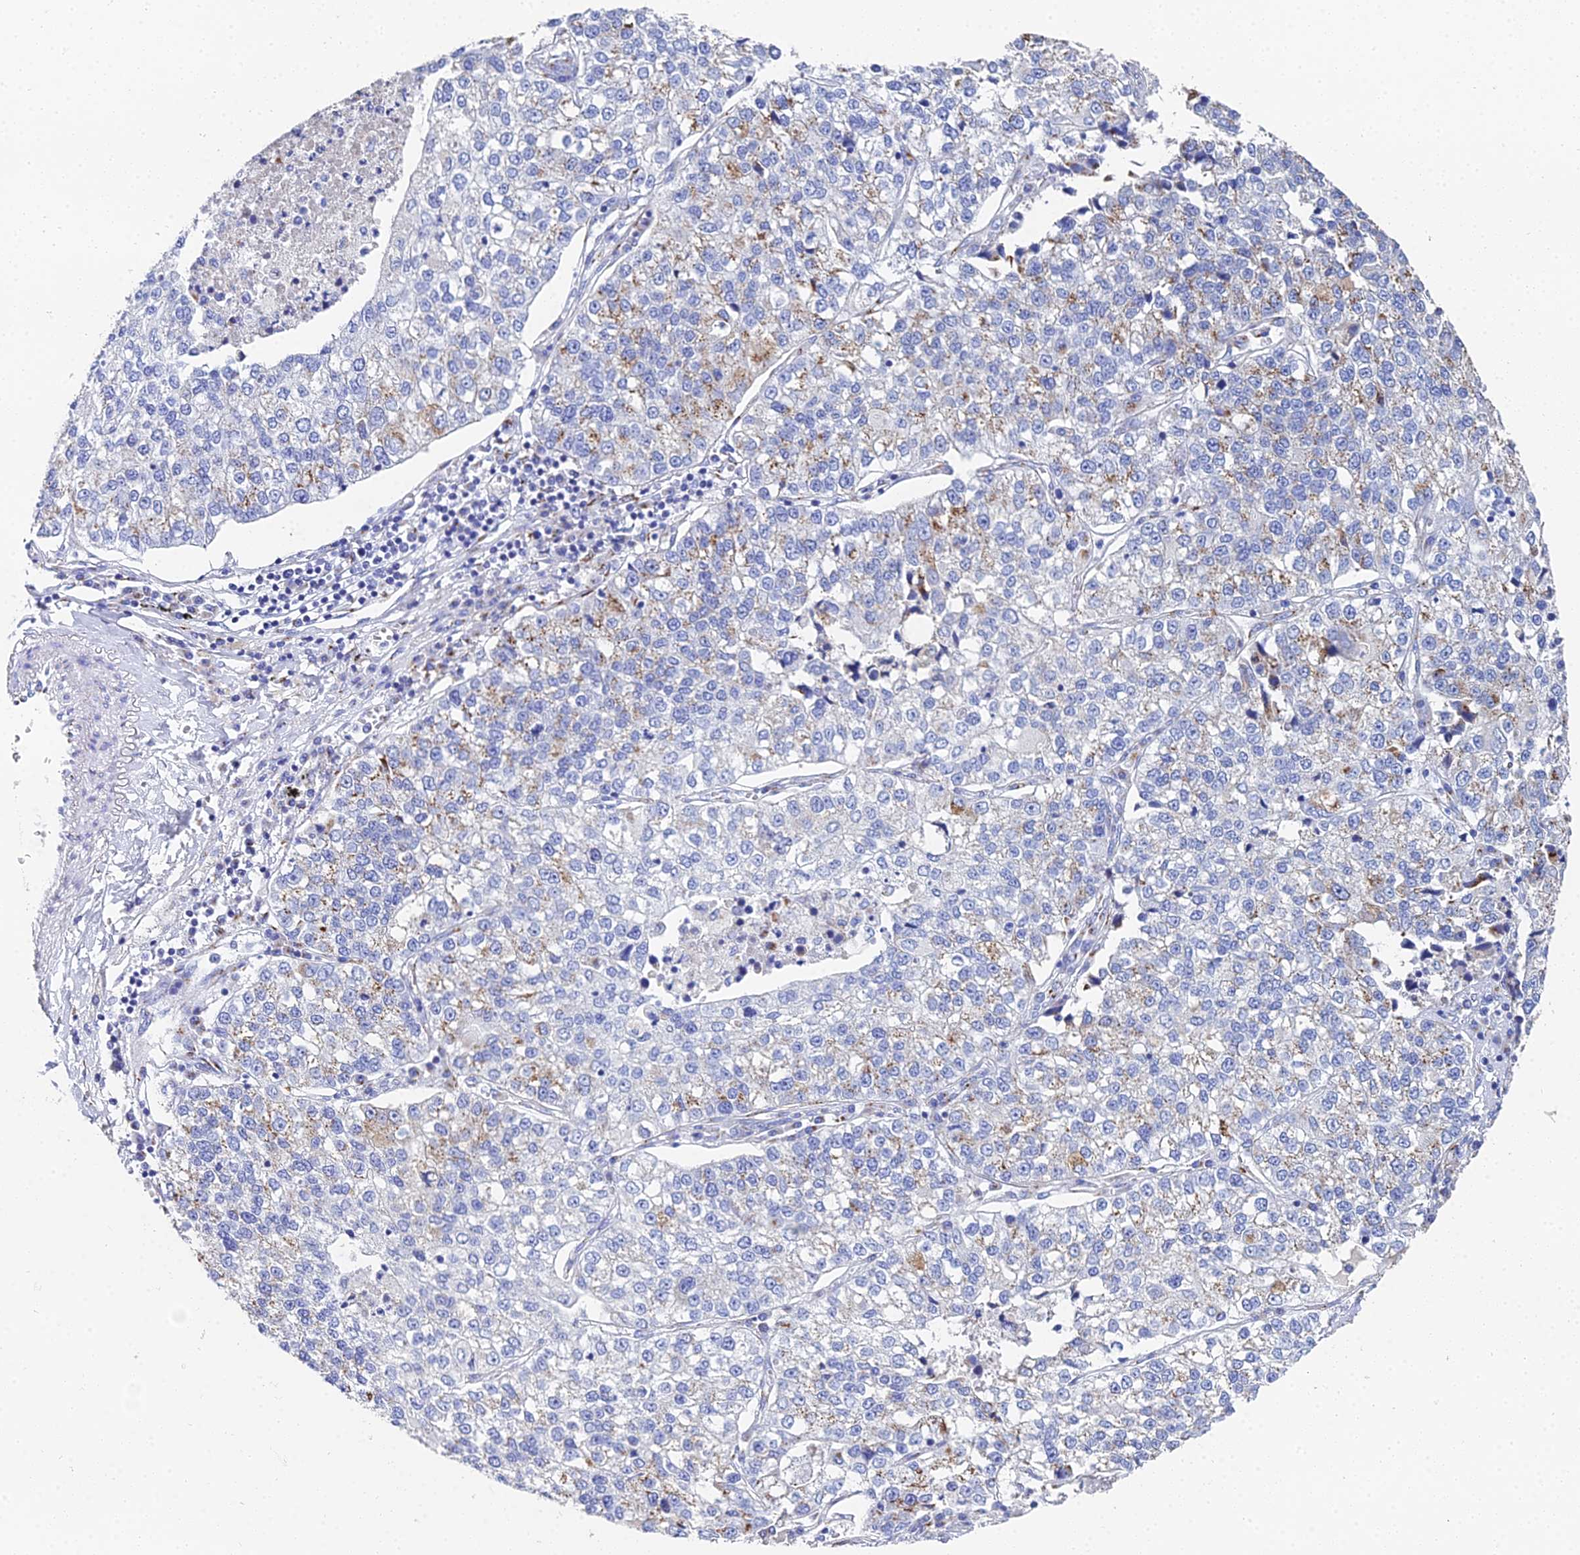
{"staining": {"intensity": "moderate", "quantity": "<25%", "location": "cytoplasmic/membranous"}, "tissue": "lung cancer", "cell_type": "Tumor cells", "image_type": "cancer", "snomed": [{"axis": "morphology", "description": "Adenocarcinoma, NOS"}, {"axis": "topography", "description": "Lung"}], "caption": "Tumor cells show moderate cytoplasmic/membranous expression in approximately <25% of cells in lung adenocarcinoma.", "gene": "ENSG00000268674", "patient": {"sex": "male", "age": 49}}